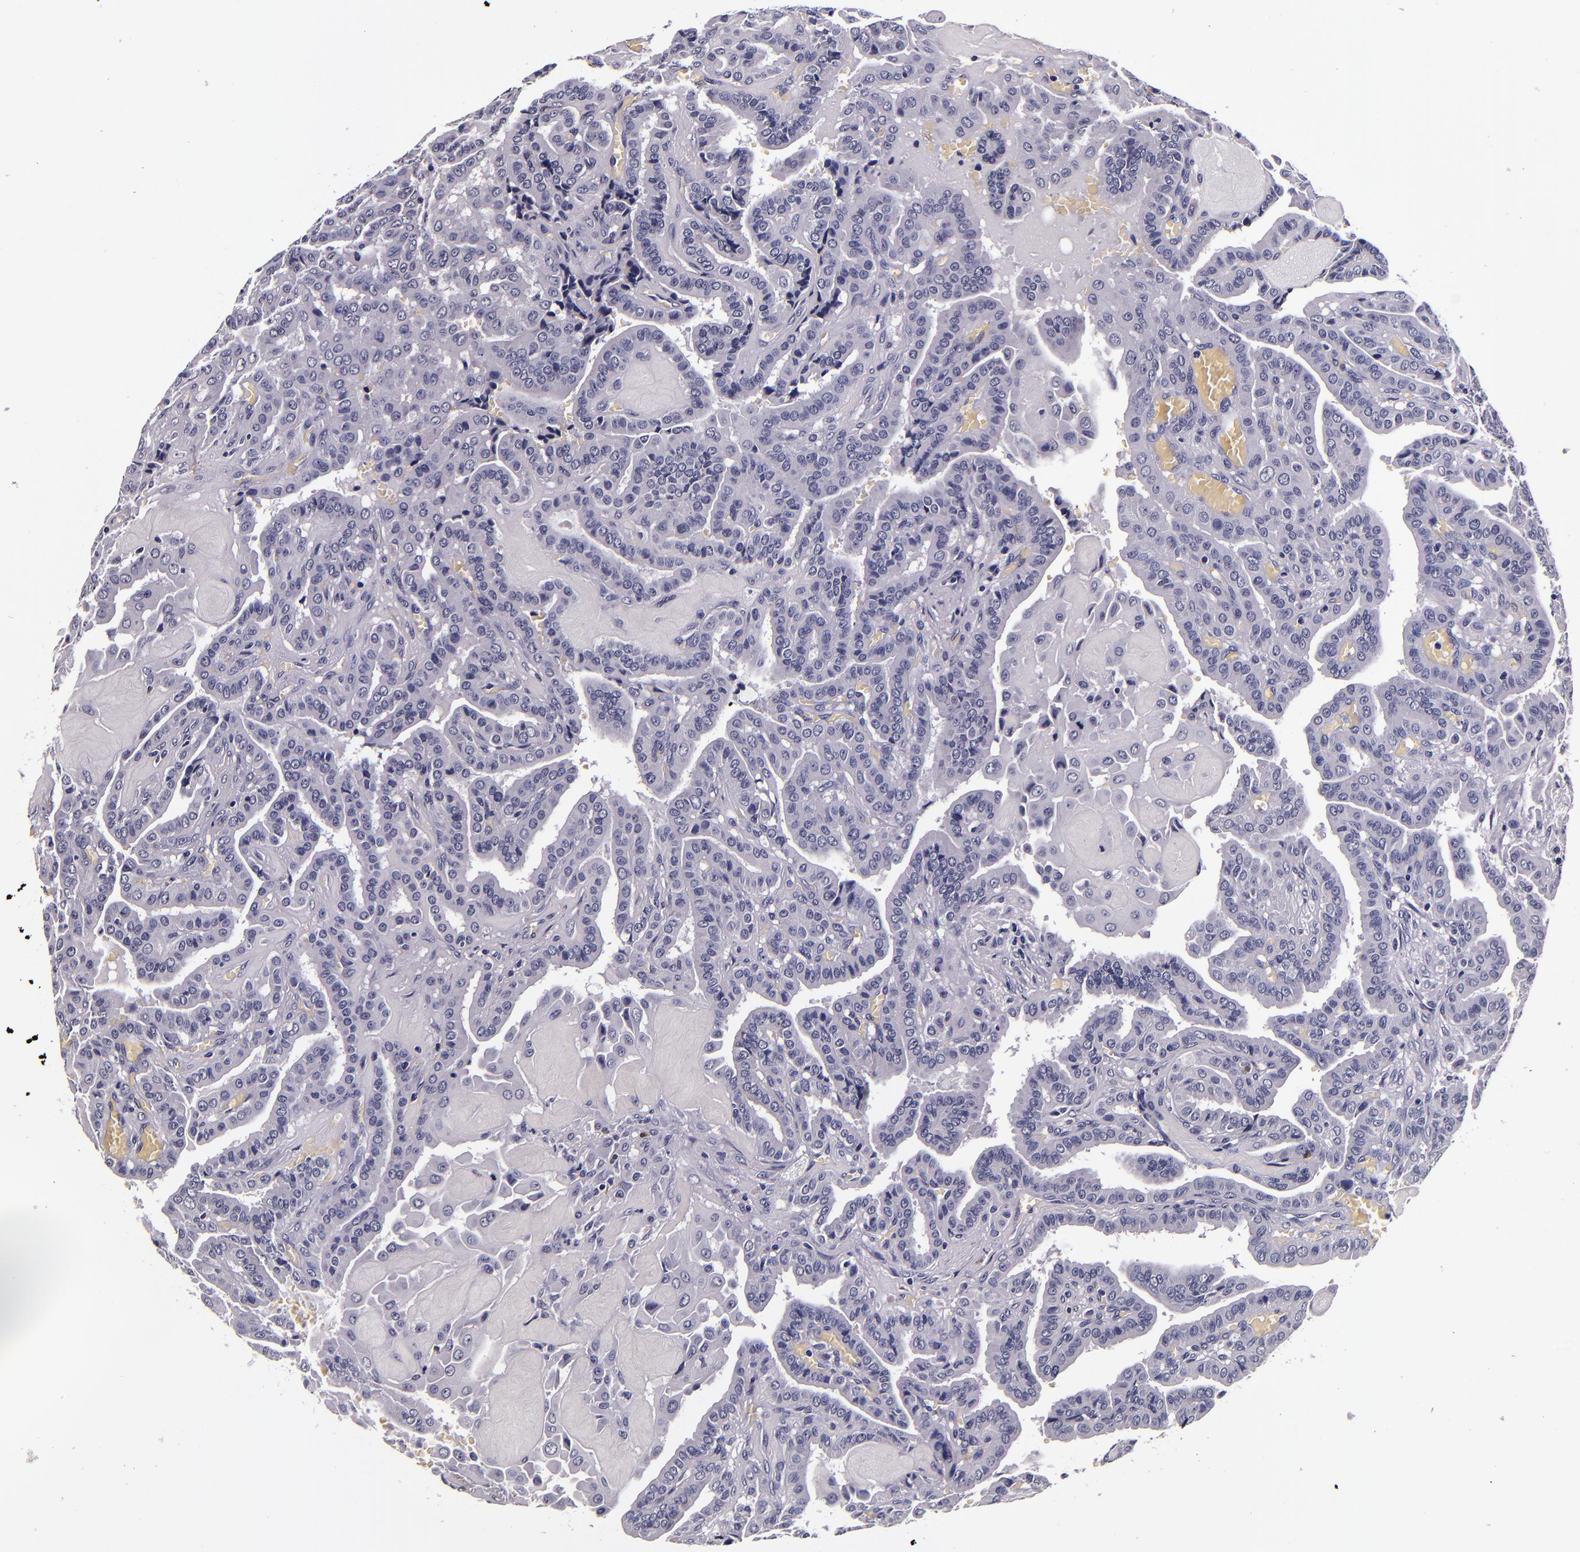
{"staining": {"intensity": "negative", "quantity": "none", "location": "none"}, "tissue": "thyroid cancer", "cell_type": "Tumor cells", "image_type": "cancer", "snomed": [{"axis": "morphology", "description": "Papillary adenocarcinoma, NOS"}, {"axis": "topography", "description": "Thyroid gland"}], "caption": "Protein analysis of thyroid cancer (papillary adenocarcinoma) shows no significant staining in tumor cells.", "gene": "FBN1", "patient": {"sex": "male", "age": 87}}